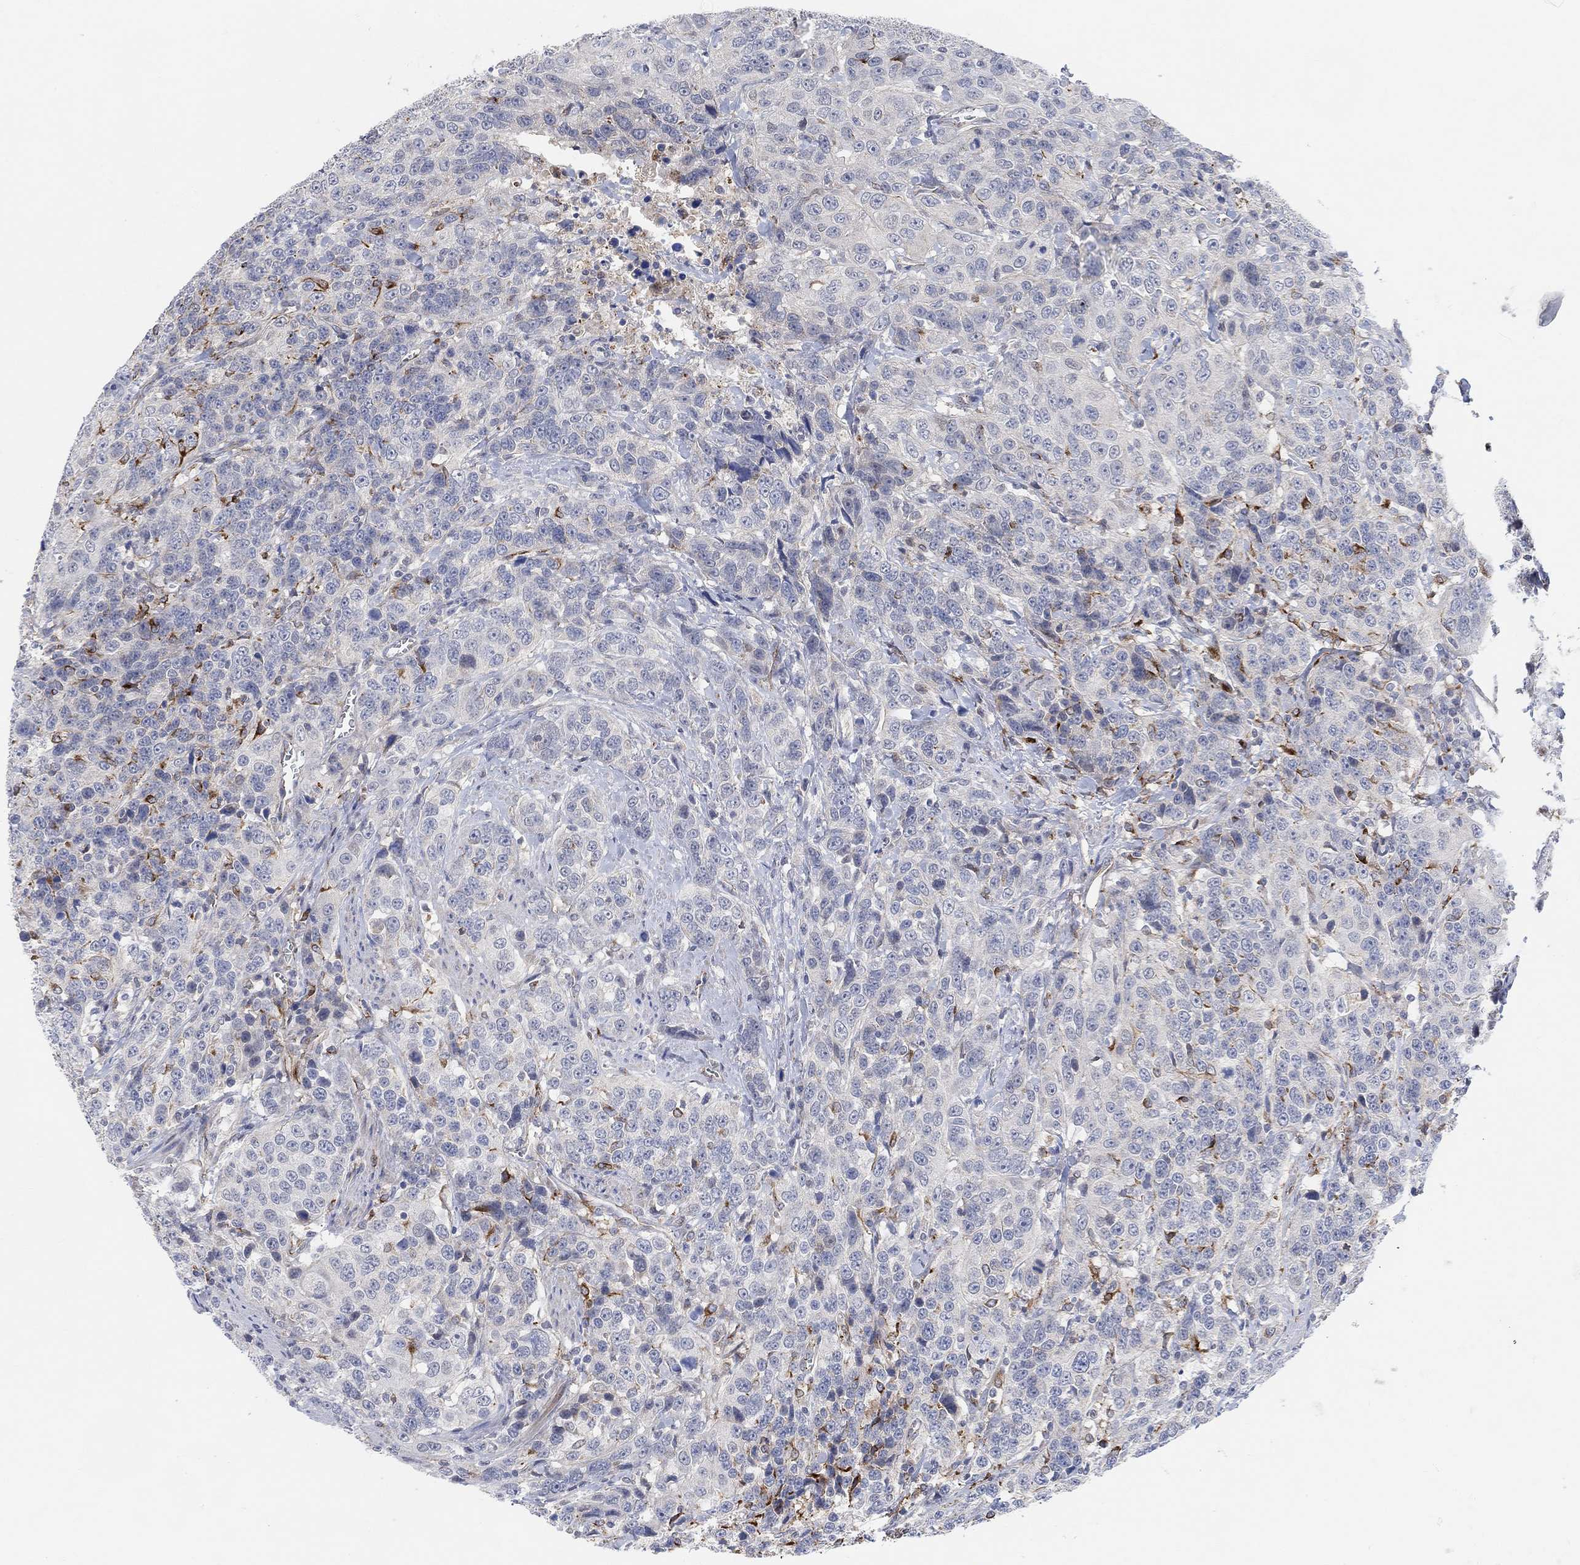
{"staining": {"intensity": "negative", "quantity": "none", "location": "none"}, "tissue": "urothelial cancer", "cell_type": "Tumor cells", "image_type": "cancer", "snomed": [{"axis": "morphology", "description": "Urothelial carcinoma, NOS"}, {"axis": "morphology", "description": "Urothelial carcinoma, High grade"}, {"axis": "topography", "description": "Urinary bladder"}], "caption": "IHC of human high-grade urothelial carcinoma demonstrates no expression in tumor cells. (Brightfield microscopy of DAB (3,3'-diaminobenzidine) immunohistochemistry at high magnification).", "gene": "HCRTR1", "patient": {"sex": "female", "age": 73}}